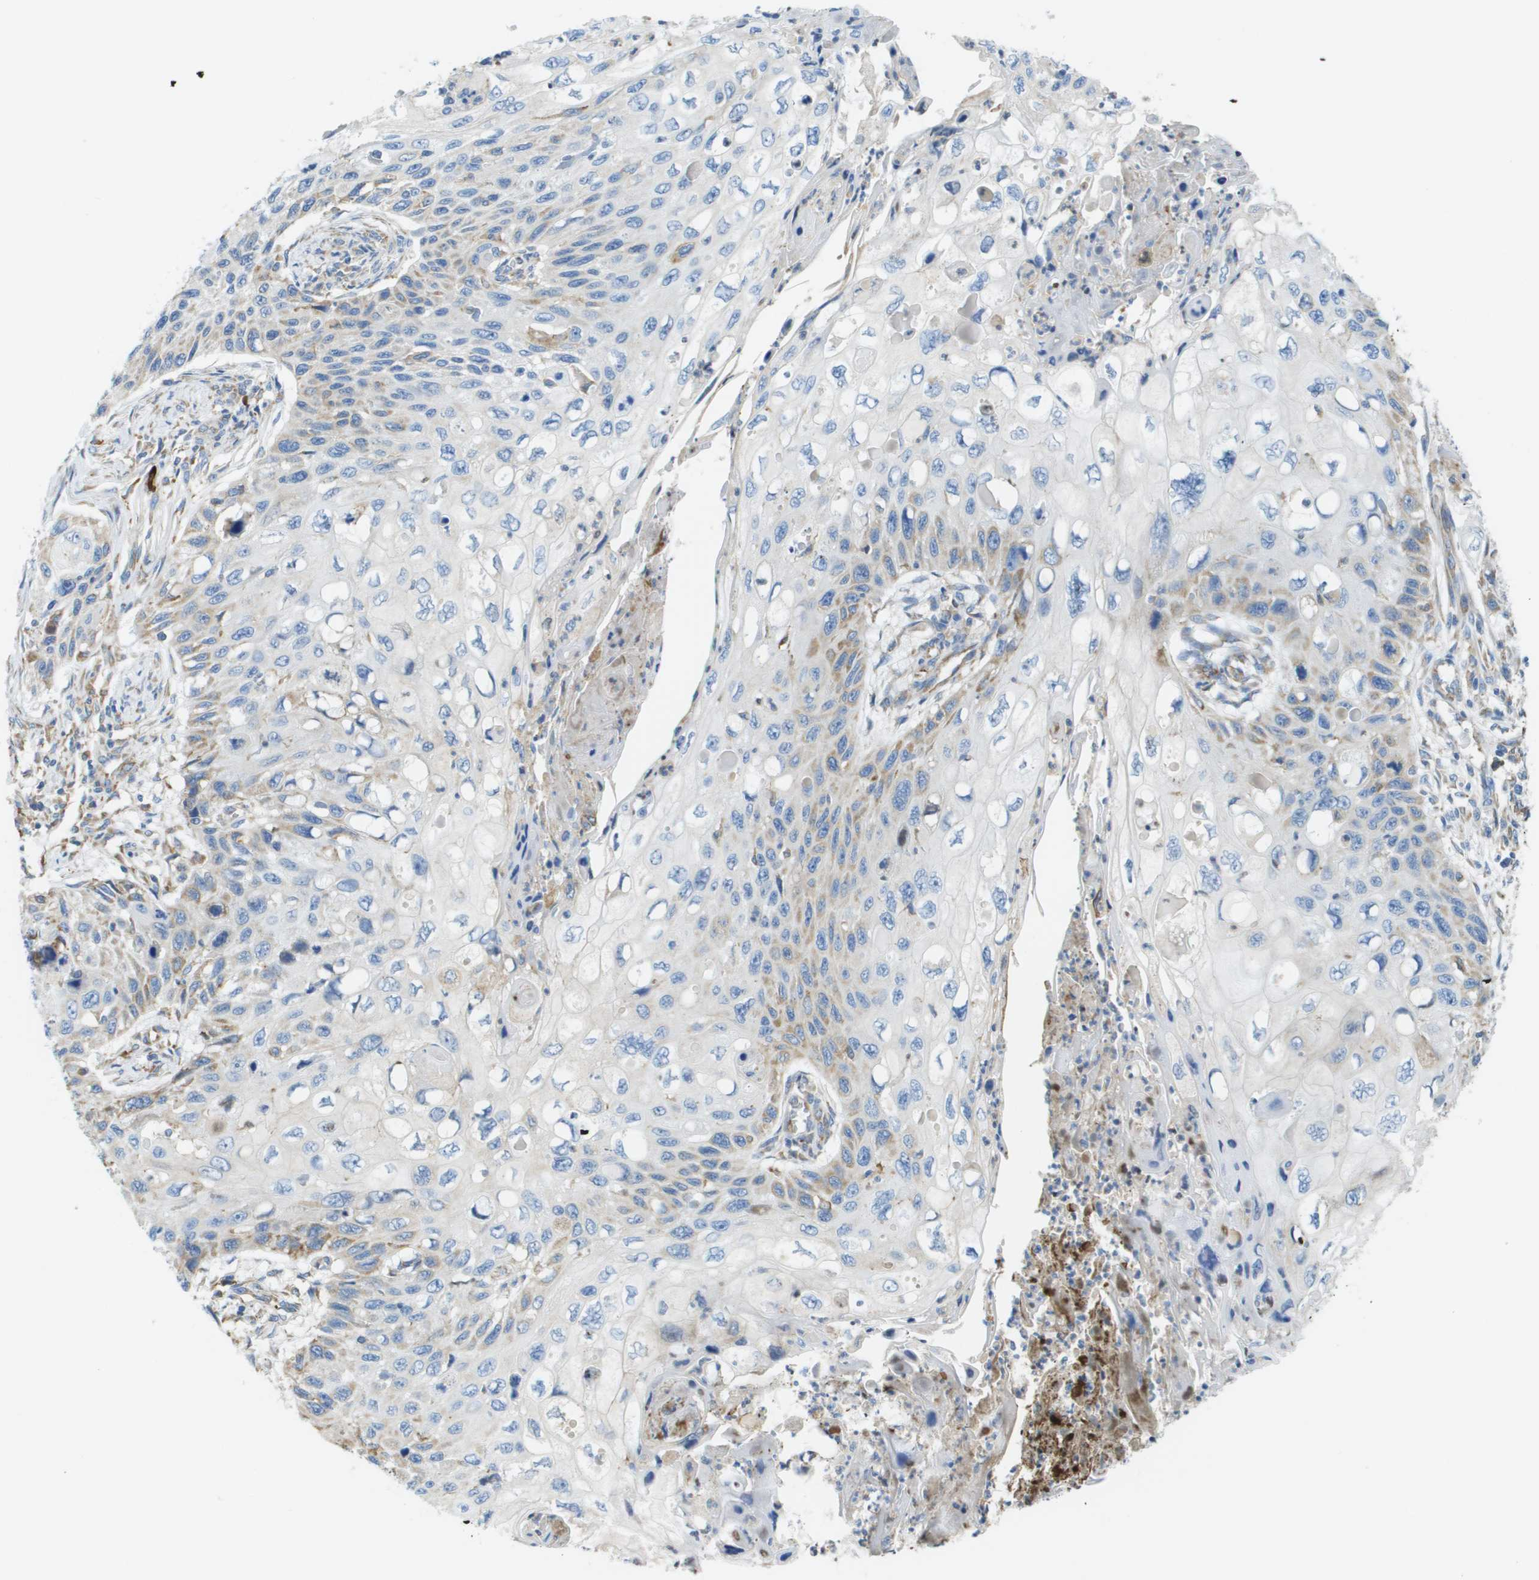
{"staining": {"intensity": "weak", "quantity": "<25%", "location": "cytoplasmic/membranous"}, "tissue": "cervical cancer", "cell_type": "Tumor cells", "image_type": "cancer", "snomed": [{"axis": "morphology", "description": "Squamous cell carcinoma, NOS"}, {"axis": "topography", "description": "Cervix"}], "caption": "Histopathology image shows no protein positivity in tumor cells of squamous cell carcinoma (cervical) tissue.", "gene": "SDR42E1", "patient": {"sex": "female", "age": 70}}